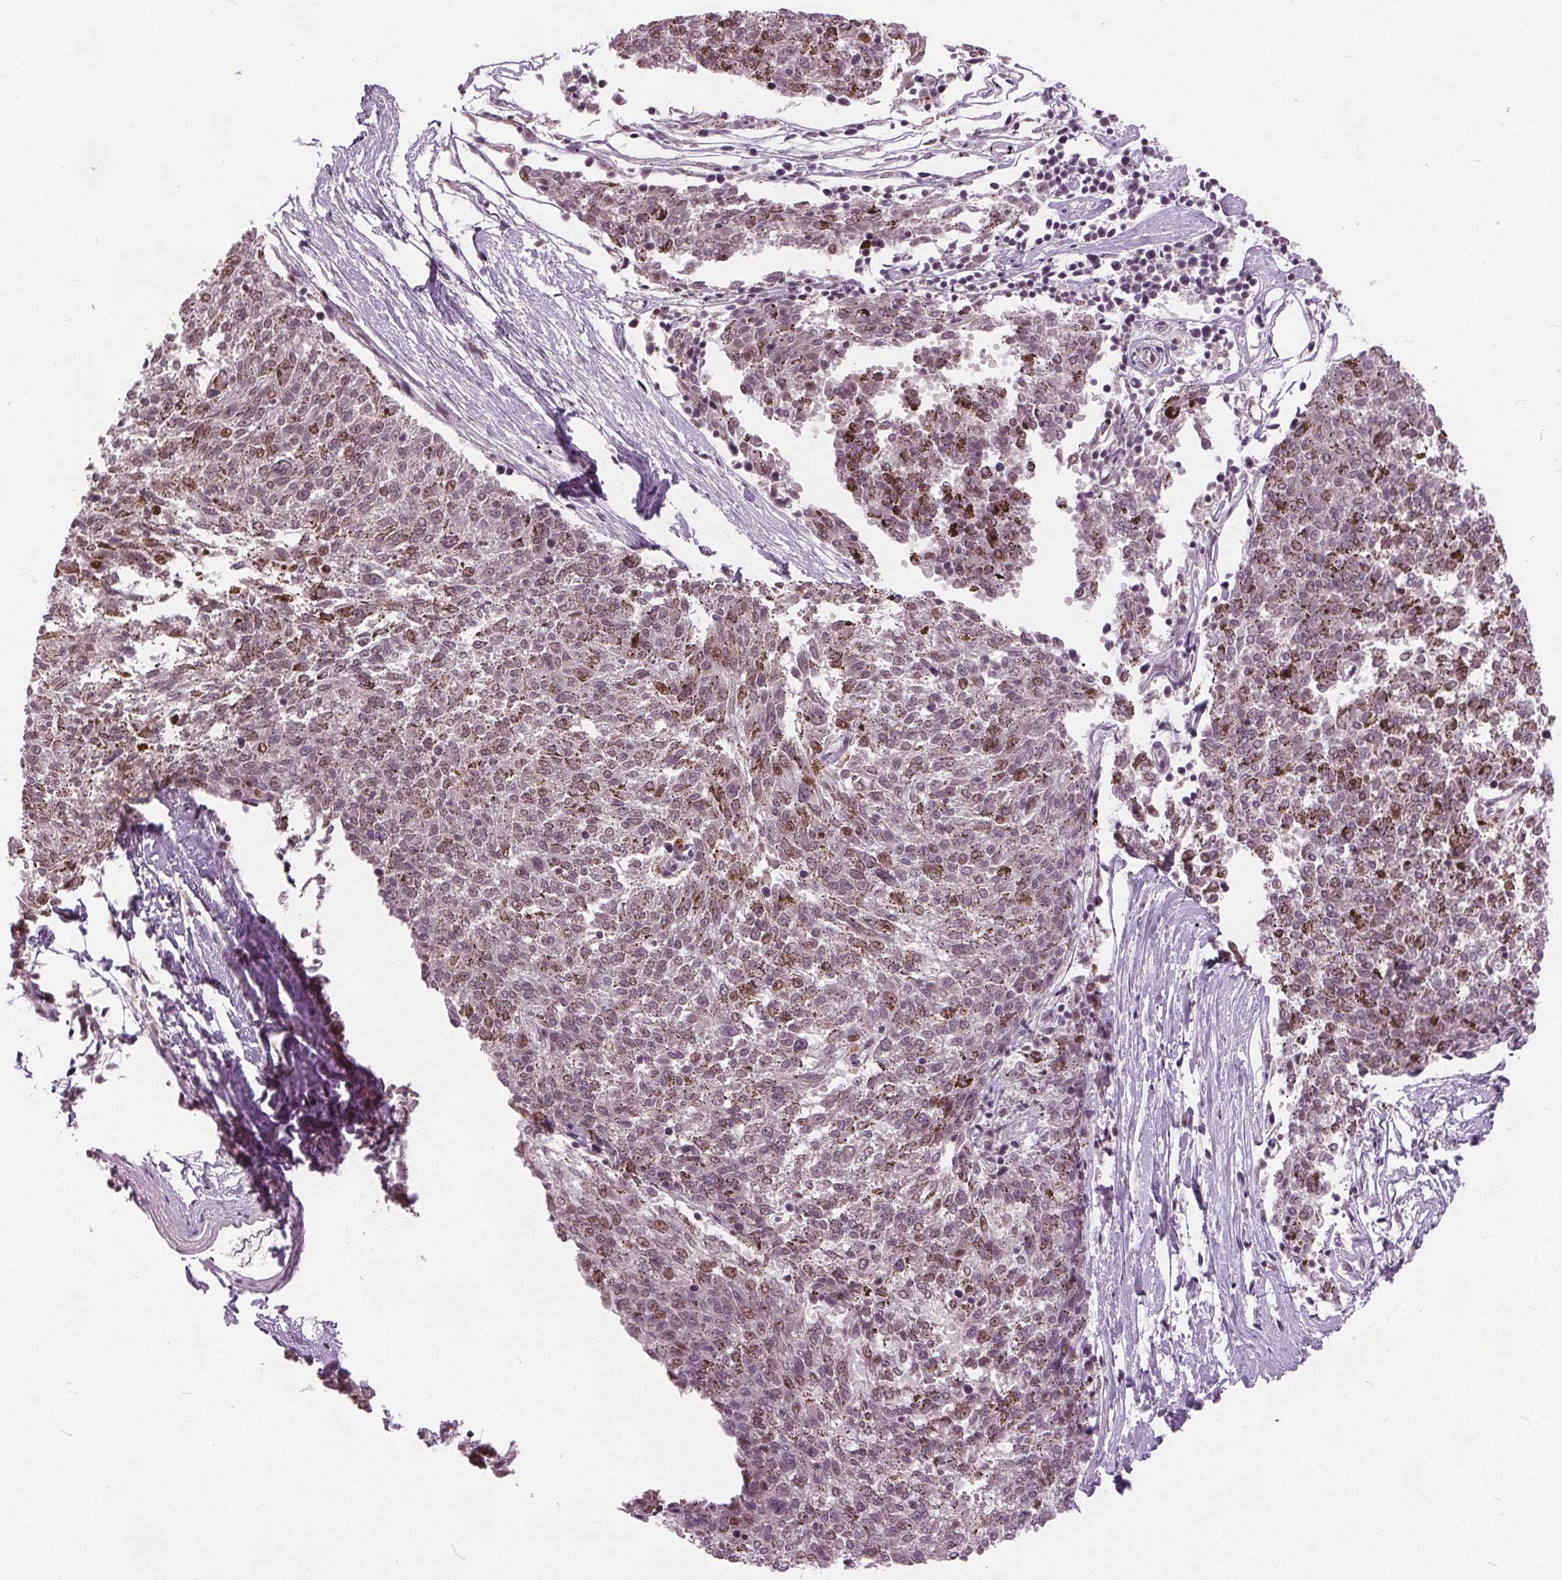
{"staining": {"intensity": "weak", "quantity": "25%-75%", "location": "nuclear"}, "tissue": "melanoma", "cell_type": "Tumor cells", "image_type": "cancer", "snomed": [{"axis": "morphology", "description": "Malignant melanoma, NOS"}, {"axis": "topography", "description": "Skin"}], "caption": "Malignant melanoma was stained to show a protein in brown. There is low levels of weak nuclear staining in approximately 25%-75% of tumor cells. The staining was performed using DAB (3,3'-diaminobenzidine) to visualize the protein expression in brown, while the nuclei were stained in blue with hematoxylin (Magnification: 20x).", "gene": "TTC34", "patient": {"sex": "female", "age": 72}}